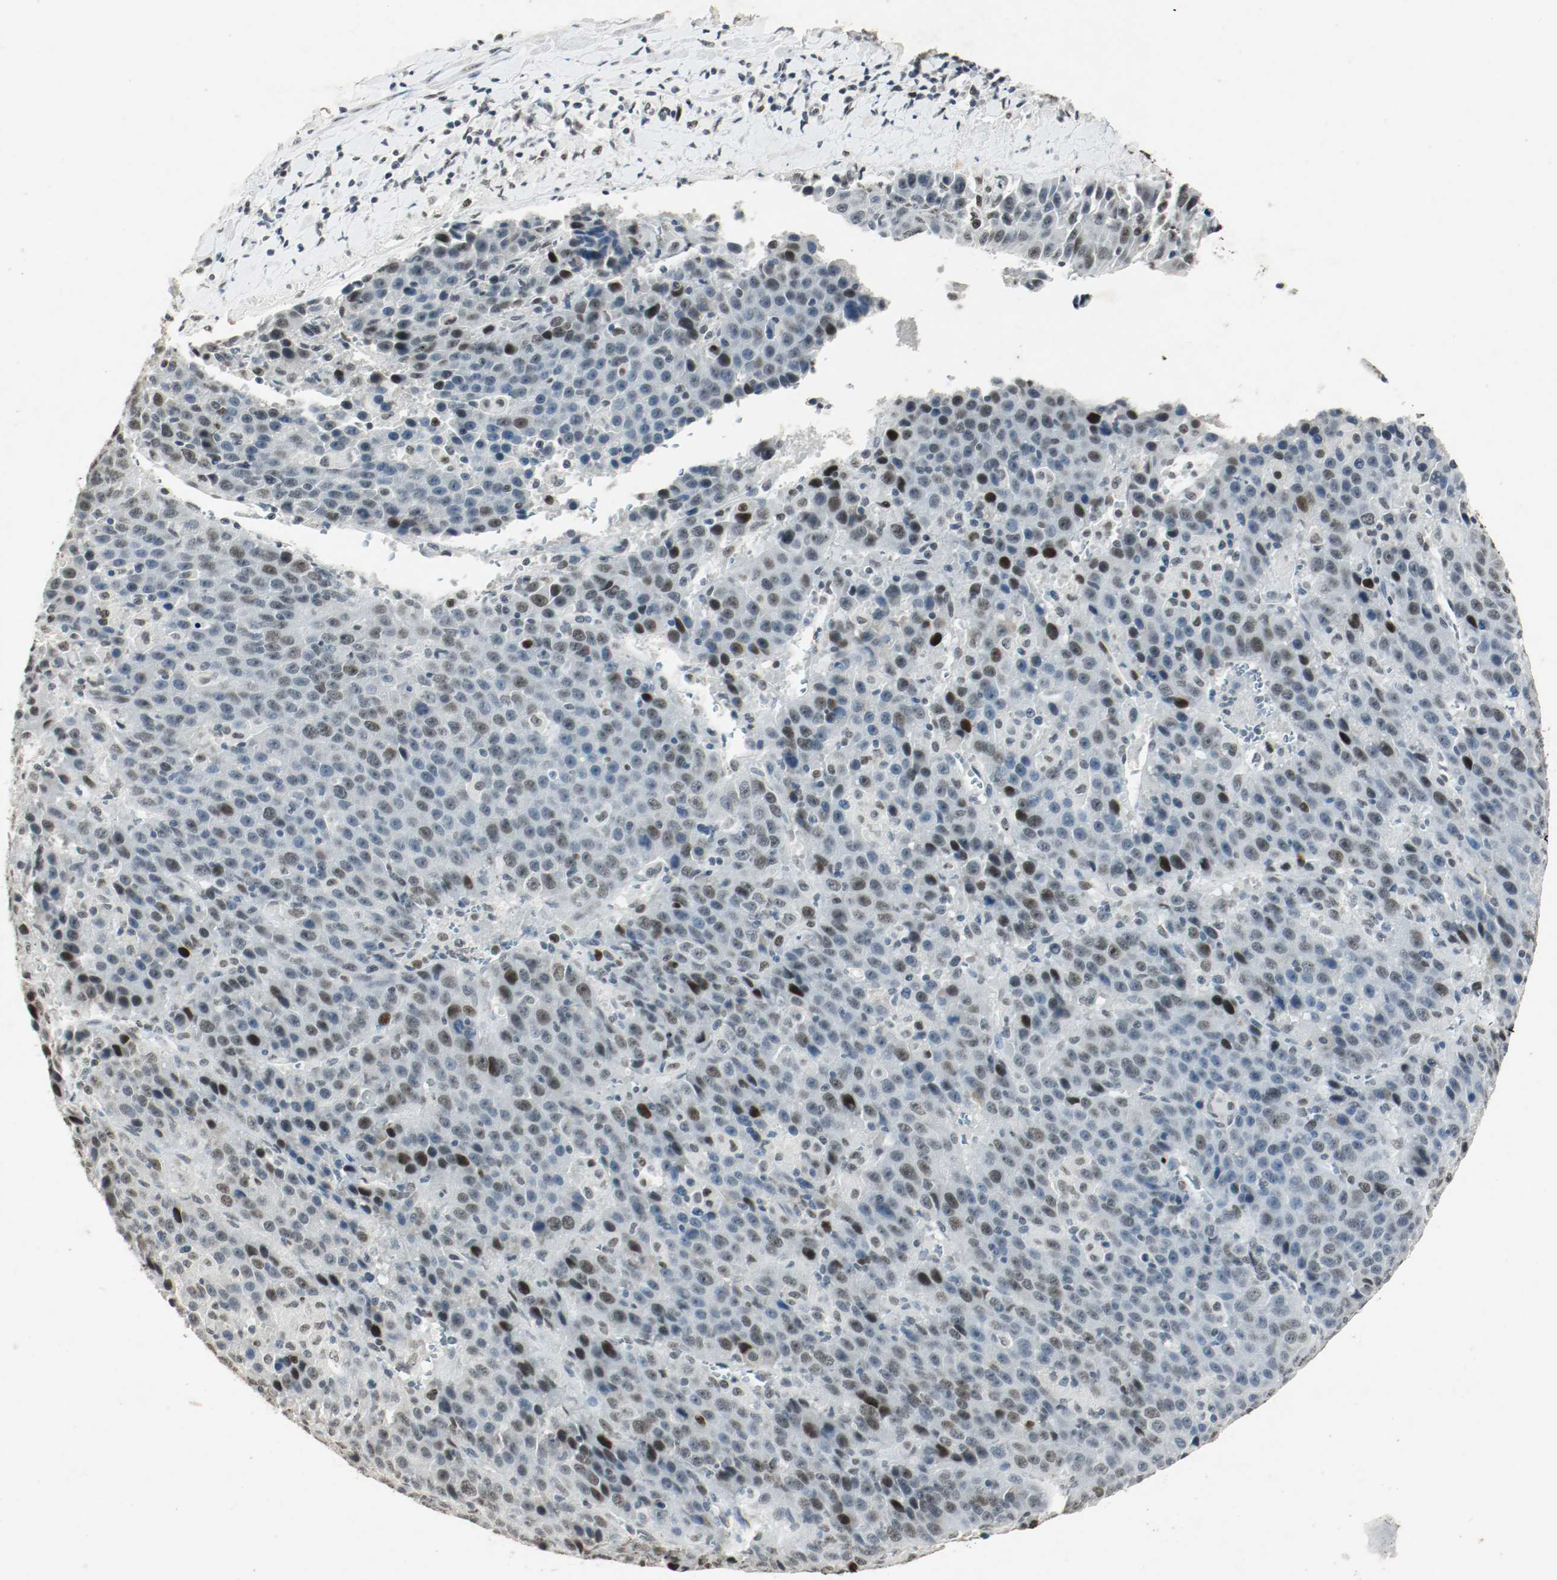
{"staining": {"intensity": "strong", "quantity": "<25%", "location": "nuclear"}, "tissue": "liver cancer", "cell_type": "Tumor cells", "image_type": "cancer", "snomed": [{"axis": "morphology", "description": "Carcinoma, Hepatocellular, NOS"}, {"axis": "topography", "description": "Liver"}], "caption": "Immunohistochemistry (IHC) (DAB (3,3'-diaminobenzidine)) staining of human hepatocellular carcinoma (liver) demonstrates strong nuclear protein positivity in approximately <25% of tumor cells.", "gene": "DNMT1", "patient": {"sex": "female", "age": 53}}